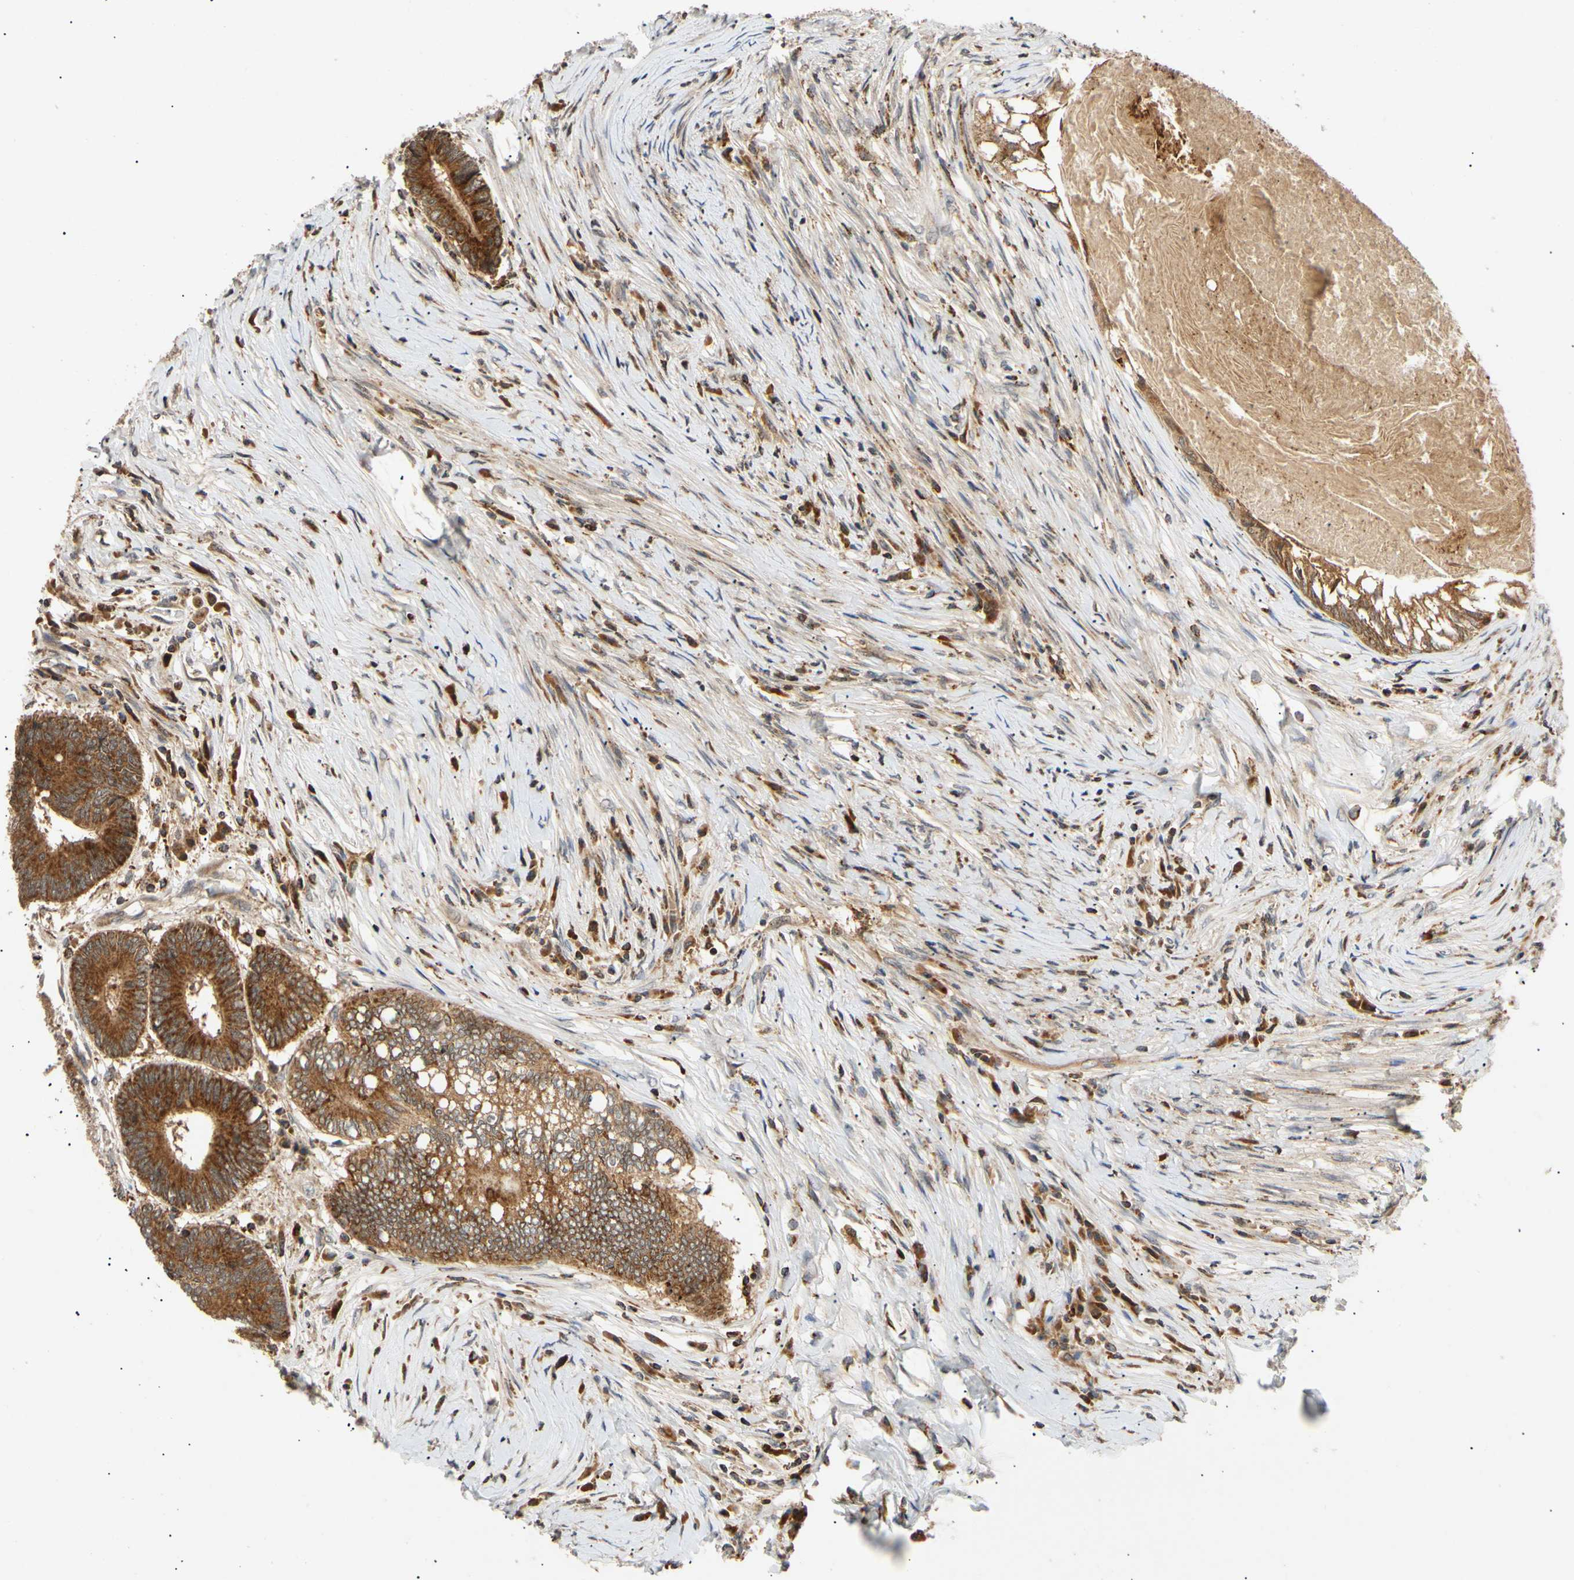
{"staining": {"intensity": "strong", "quantity": ">75%", "location": "cytoplasmic/membranous"}, "tissue": "colorectal cancer", "cell_type": "Tumor cells", "image_type": "cancer", "snomed": [{"axis": "morphology", "description": "Adenocarcinoma, NOS"}, {"axis": "topography", "description": "Rectum"}], "caption": "Tumor cells show strong cytoplasmic/membranous positivity in approximately >75% of cells in colorectal cancer. The staining was performed using DAB (3,3'-diaminobenzidine), with brown indicating positive protein expression. Nuclei are stained blue with hematoxylin.", "gene": "MRPS22", "patient": {"sex": "male", "age": 63}}